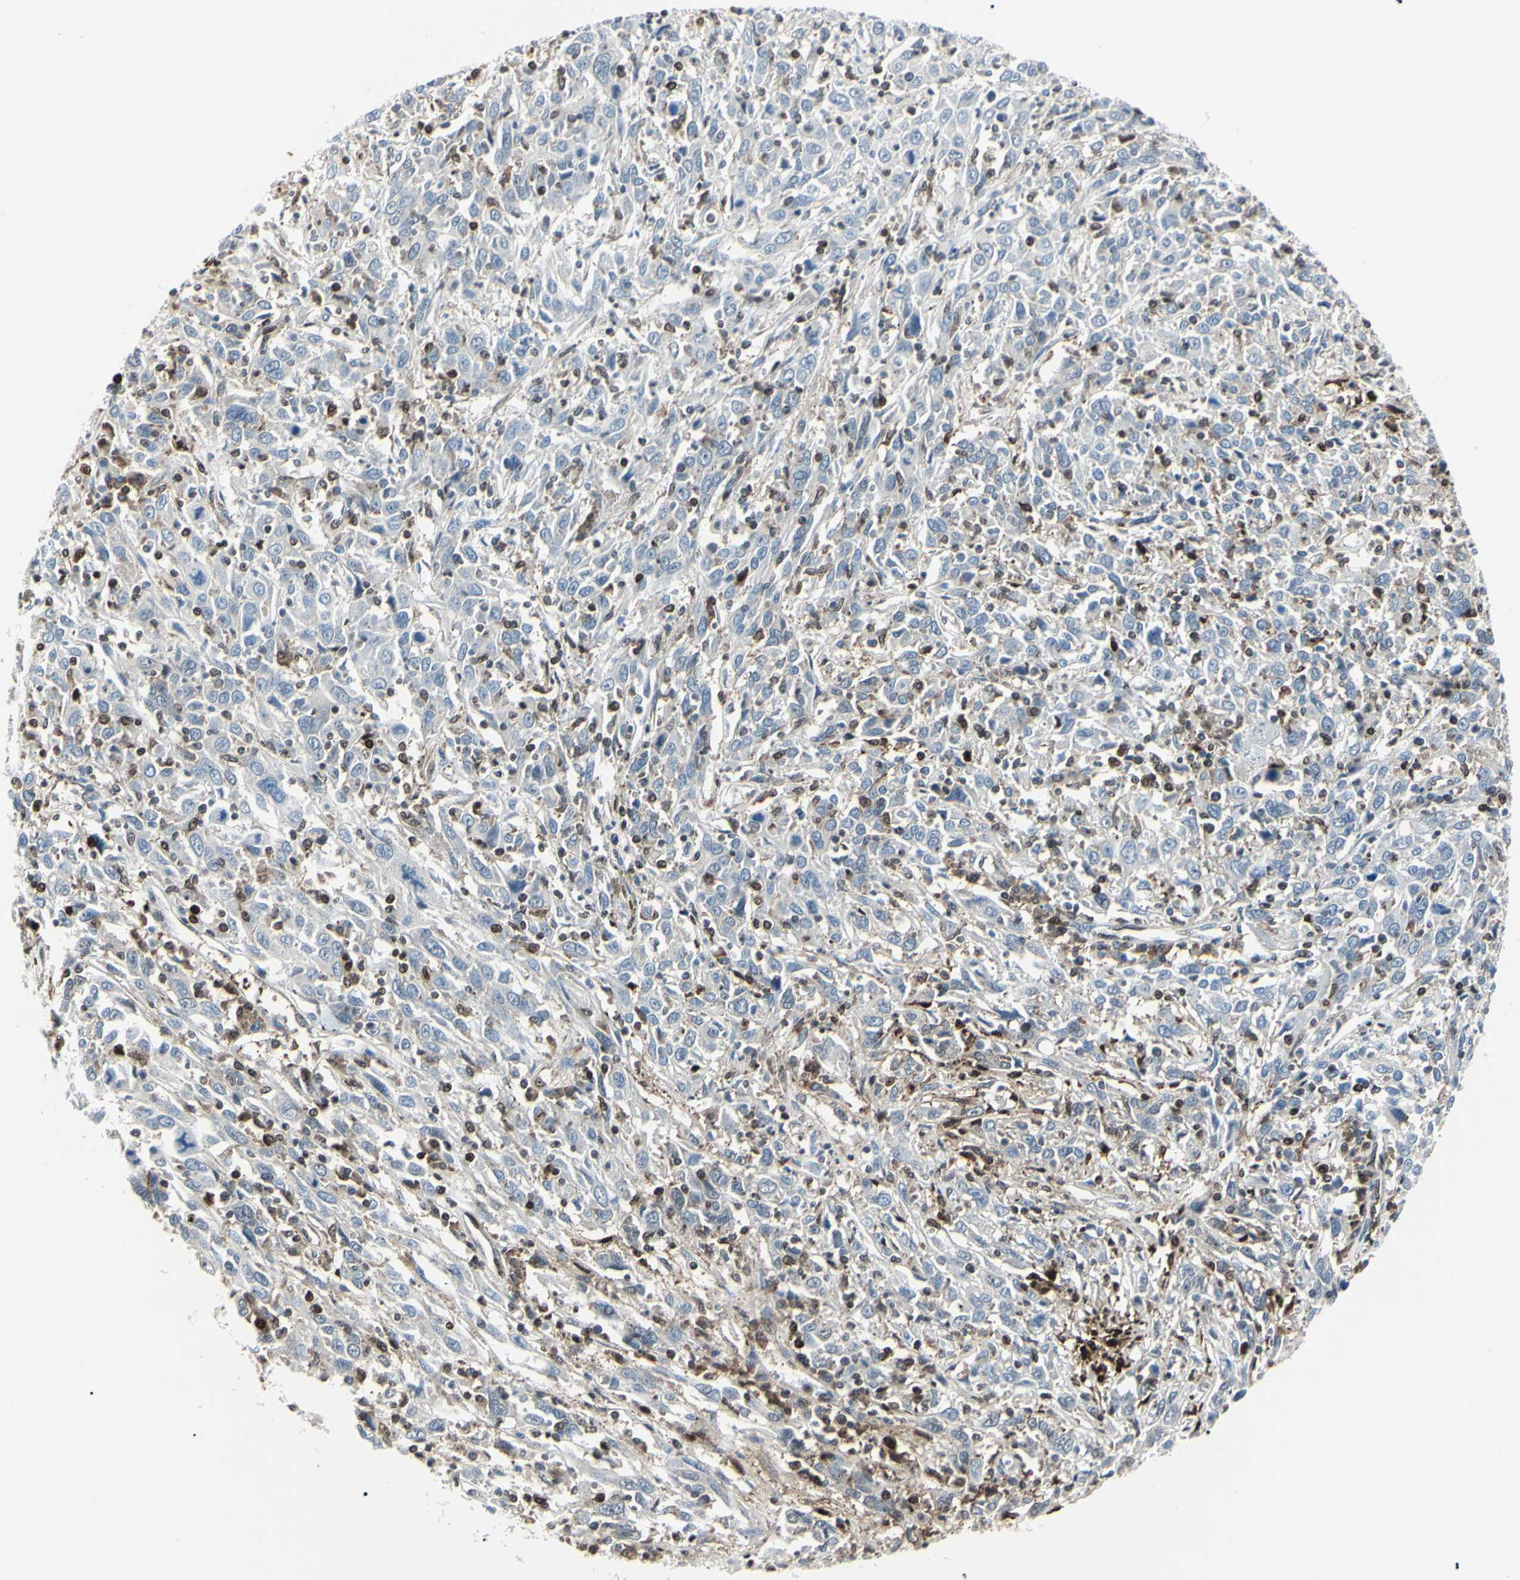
{"staining": {"intensity": "moderate", "quantity": "<25%", "location": "nuclear"}, "tissue": "cervical cancer", "cell_type": "Tumor cells", "image_type": "cancer", "snomed": [{"axis": "morphology", "description": "Squamous cell carcinoma, NOS"}, {"axis": "topography", "description": "Cervix"}], "caption": "Cervical cancer tissue displays moderate nuclear positivity in about <25% of tumor cells (Stains: DAB in brown, nuclei in blue, Microscopy: brightfield microscopy at high magnification).", "gene": "PGK1", "patient": {"sex": "female", "age": 46}}